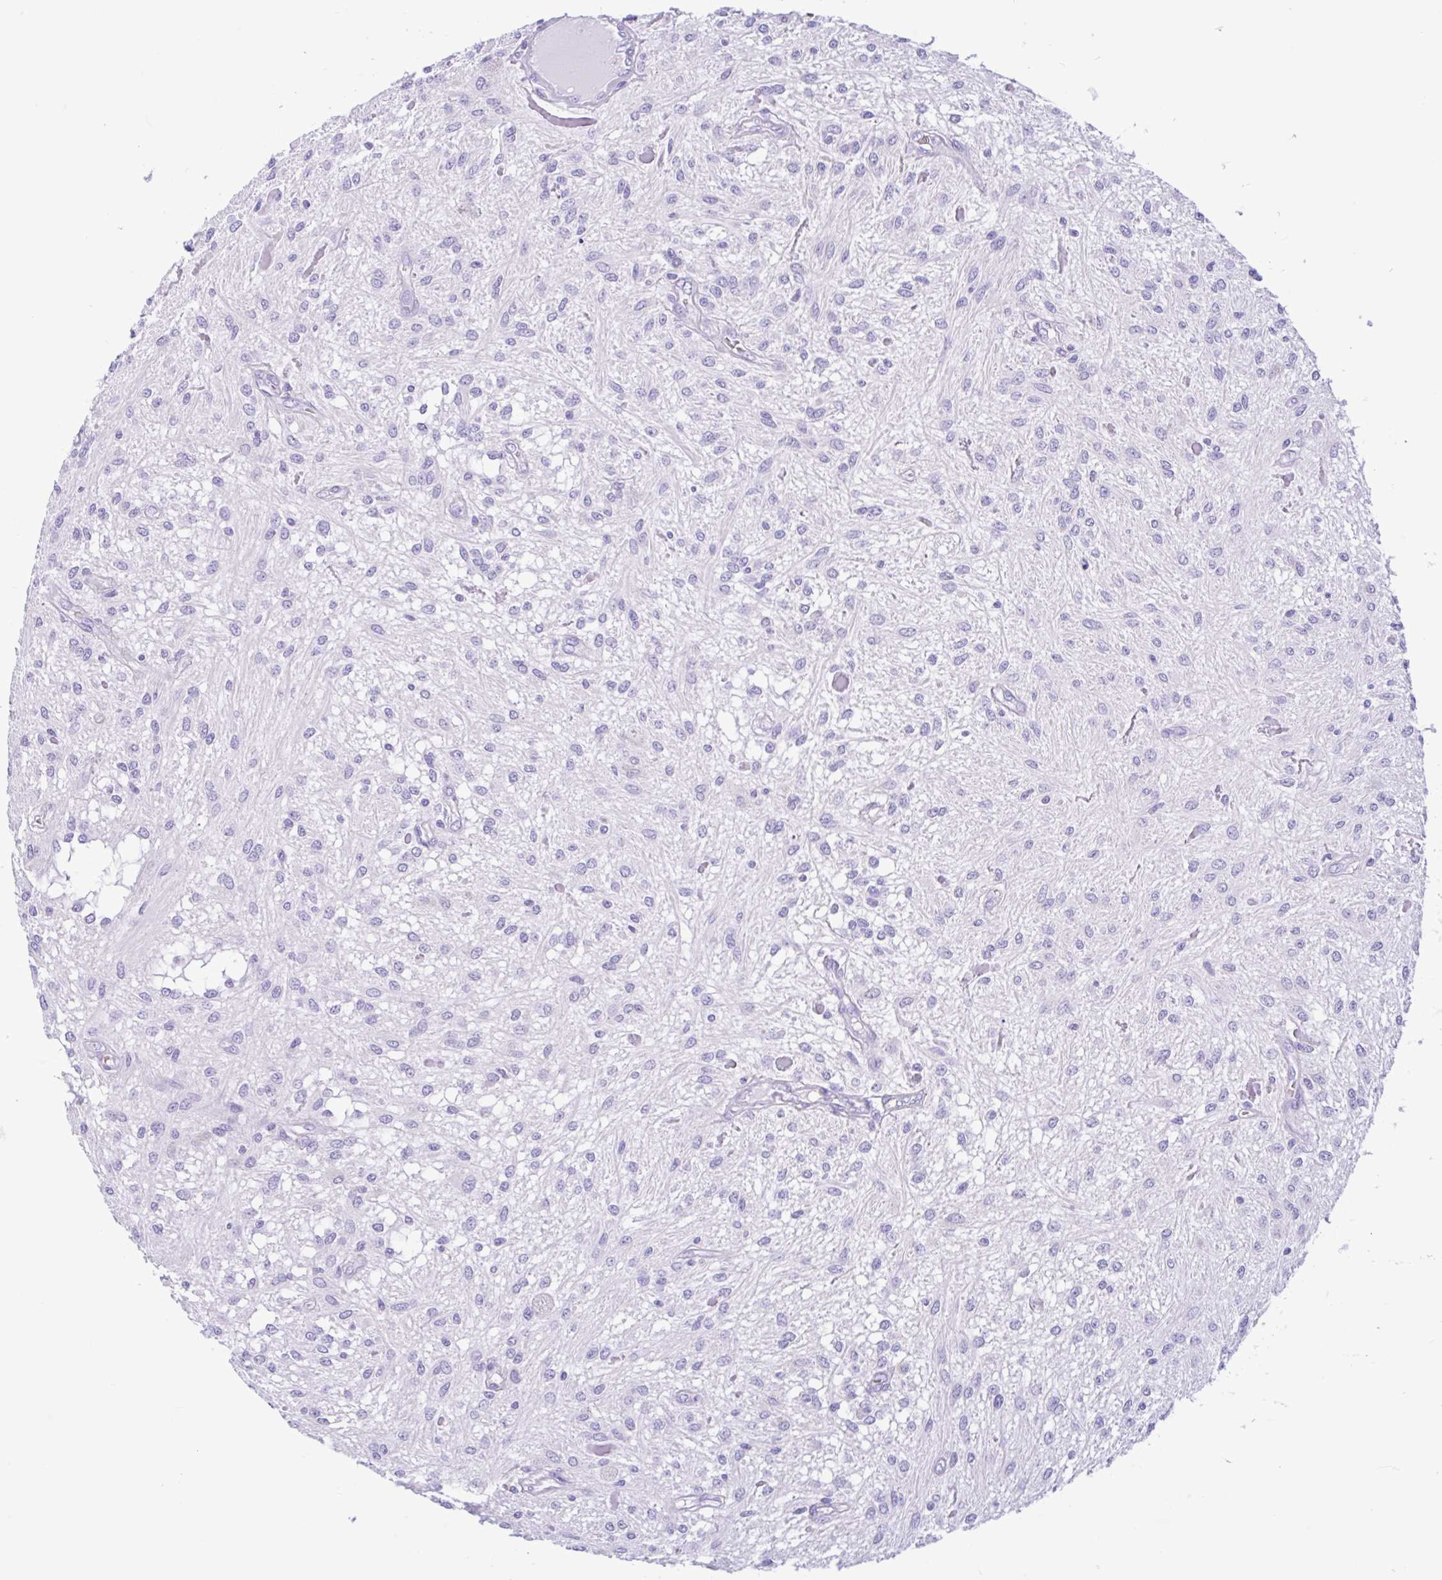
{"staining": {"intensity": "negative", "quantity": "none", "location": "none"}, "tissue": "glioma", "cell_type": "Tumor cells", "image_type": "cancer", "snomed": [{"axis": "morphology", "description": "Glioma, malignant, Low grade"}, {"axis": "topography", "description": "Cerebellum"}], "caption": "This is a histopathology image of immunohistochemistry staining of low-grade glioma (malignant), which shows no positivity in tumor cells. Brightfield microscopy of immunohistochemistry (IHC) stained with DAB (brown) and hematoxylin (blue), captured at high magnification.", "gene": "TMEM79", "patient": {"sex": "female", "age": 14}}